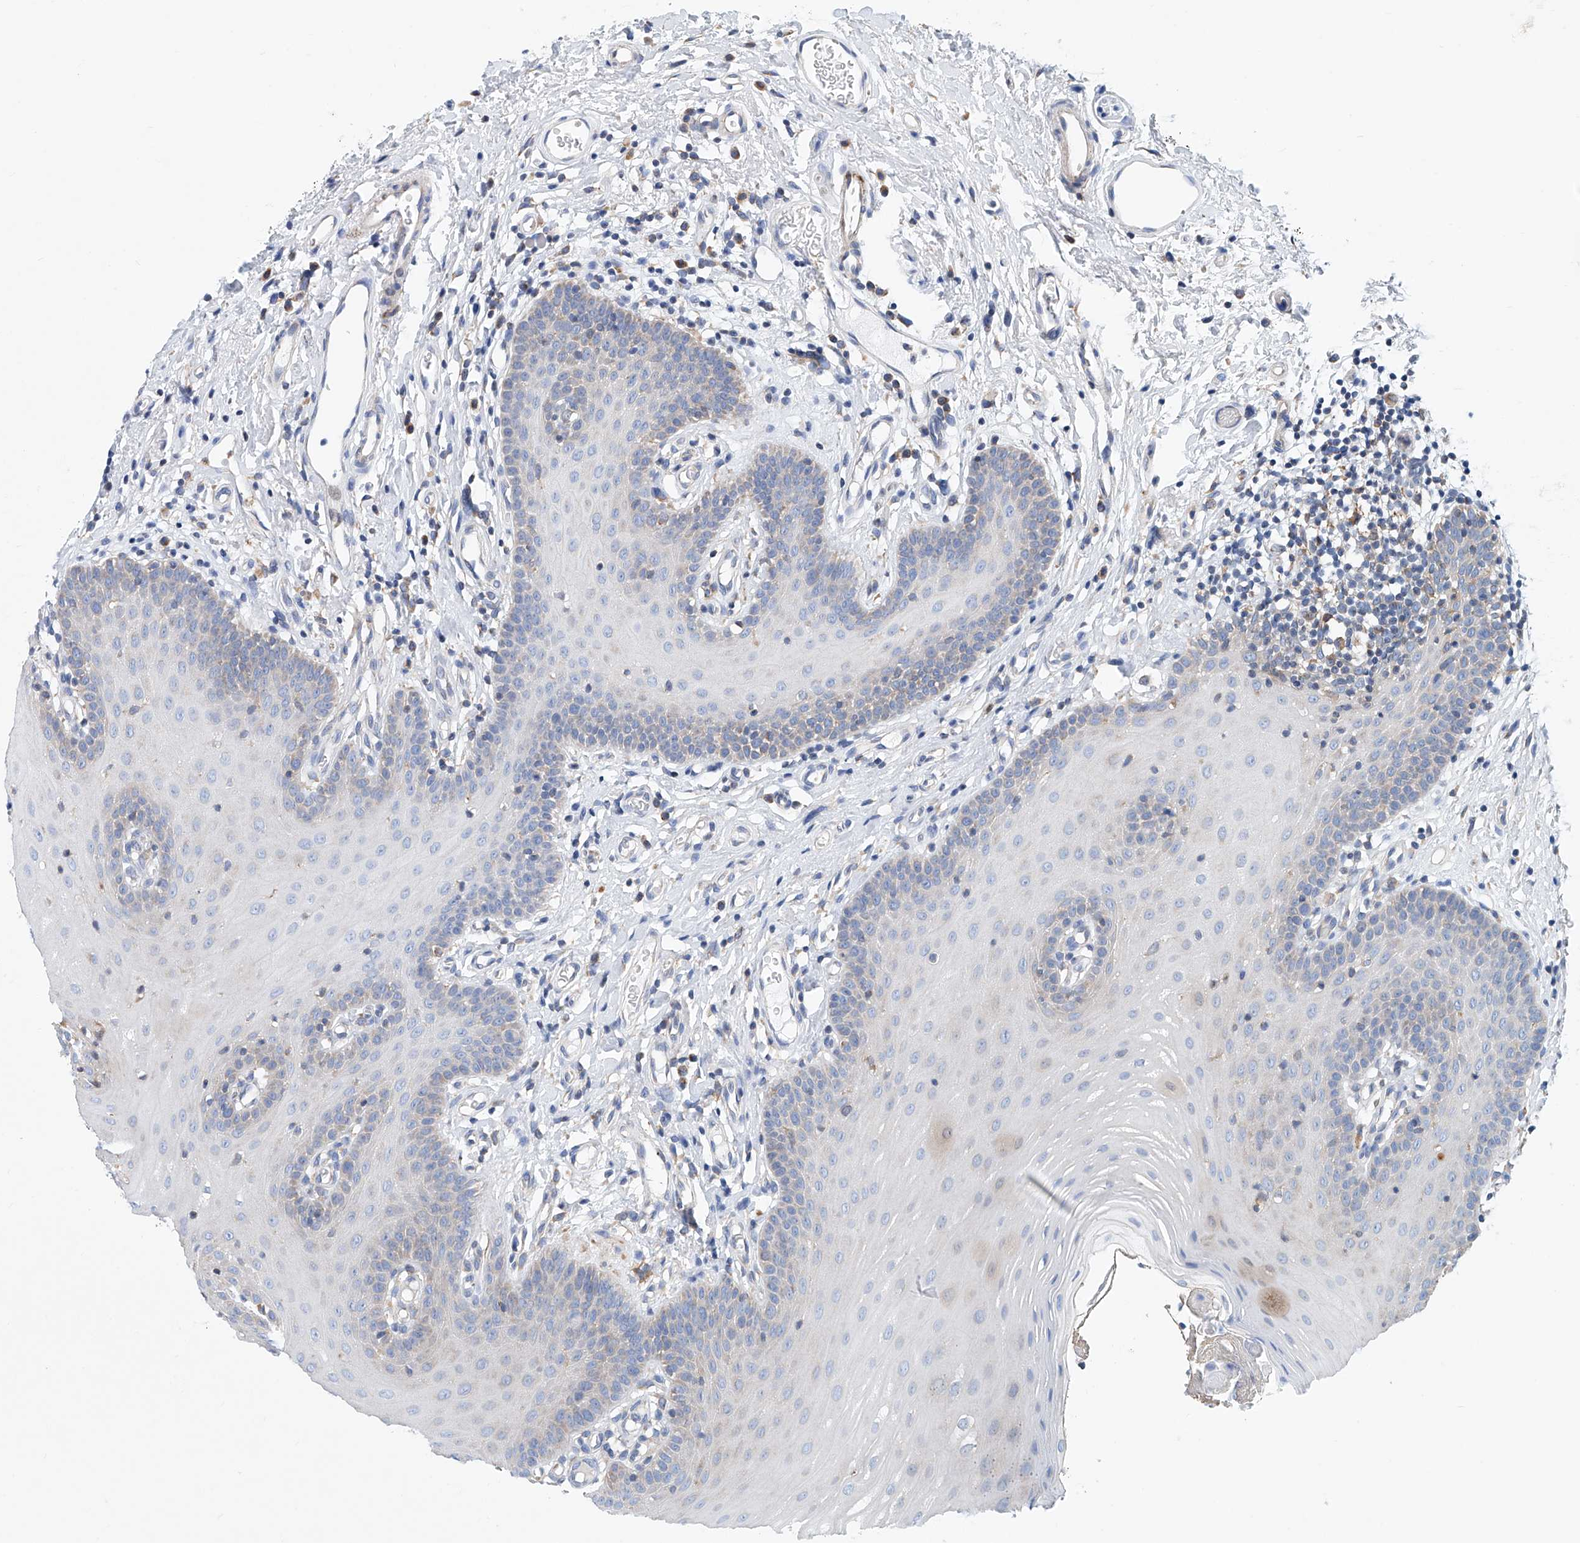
{"staining": {"intensity": "negative", "quantity": "none", "location": "none"}, "tissue": "oral mucosa", "cell_type": "Squamous epithelial cells", "image_type": "normal", "snomed": [{"axis": "morphology", "description": "Normal tissue, NOS"}, {"axis": "topography", "description": "Oral tissue"}], "caption": "IHC of normal human oral mucosa reveals no expression in squamous epithelial cells. Nuclei are stained in blue.", "gene": "MAD2L1", "patient": {"sex": "male", "age": 74}}